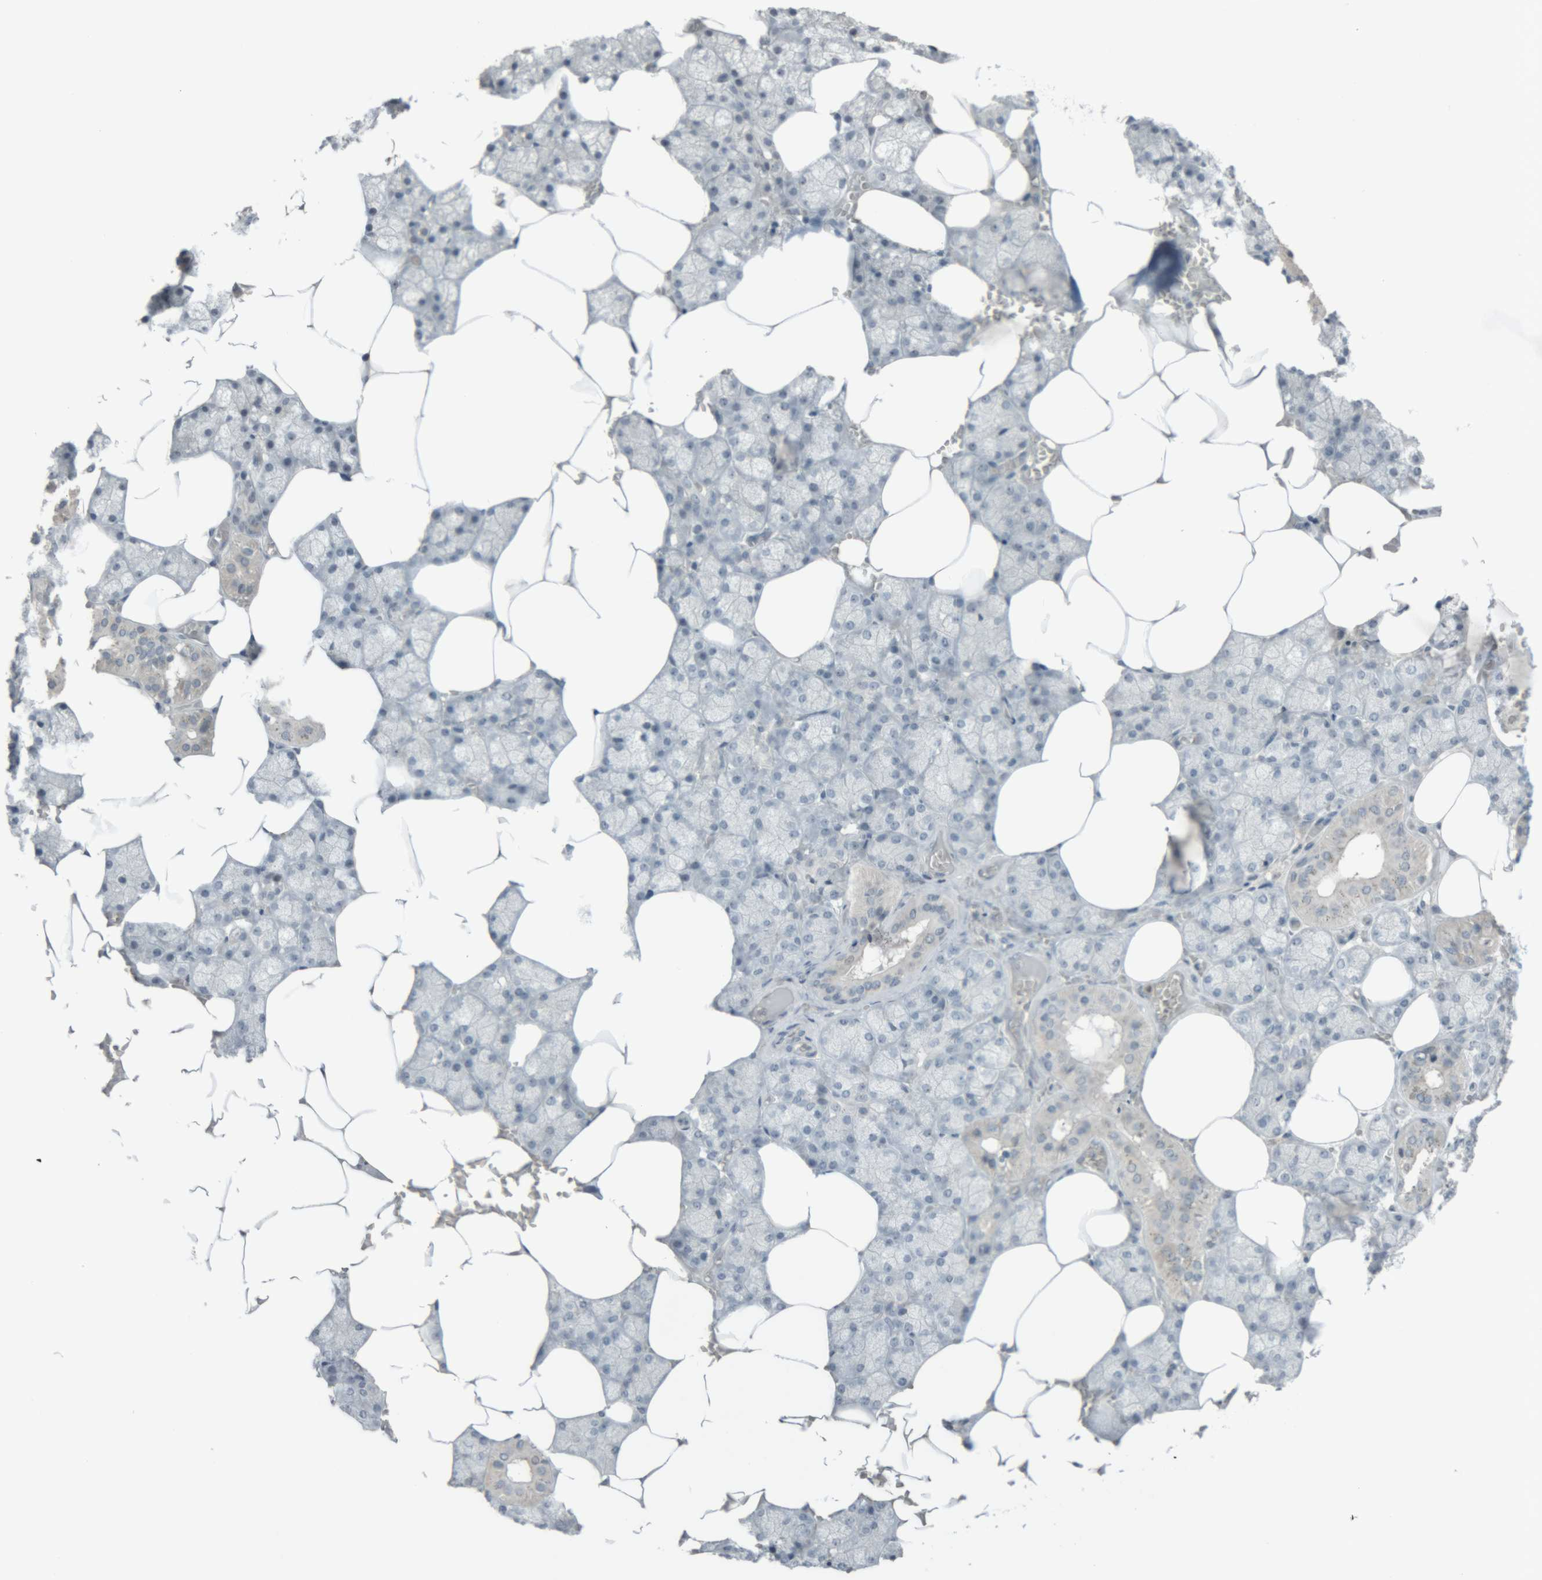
{"staining": {"intensity": "negative", "quantity": "none", "location": "none"}, "tissue": "salivary gland", "cell_type": "Glandular cells", "image_type": "normal", "snomed": [{"axis": "morphology", "description": "Normal tissue, NOS"}, {"axis": "topography", "description": "Salivary gland"}], "caption": "Micrograph shows no significant protein expression in glandular cells of benign salivary gland. (IHC, brightfield microscopy, high magnification).", "gene": "RPF1", "patient": {"sex": "male", "age": 62}}